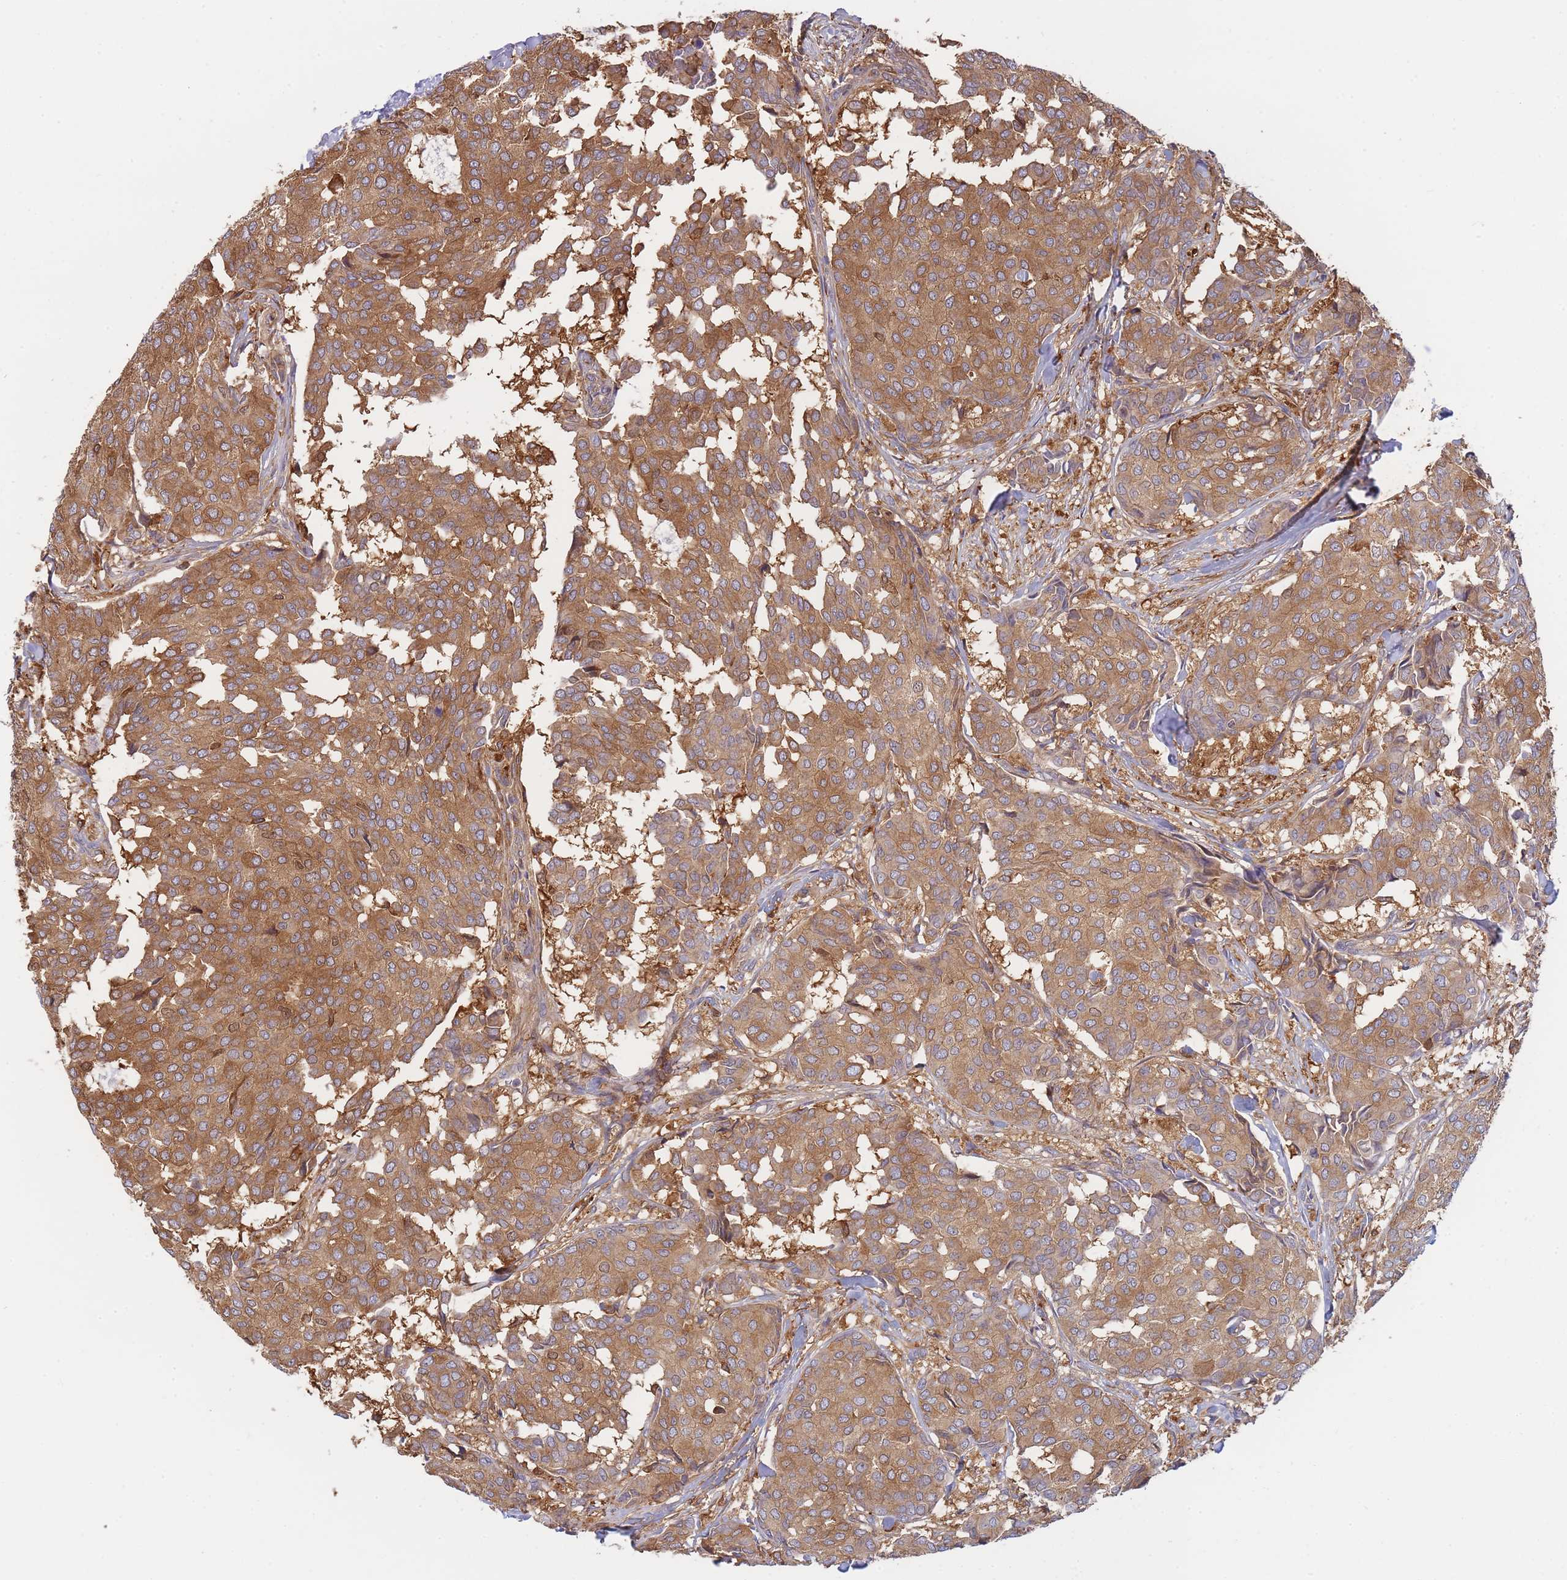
{"staining": {"intensity": "moderate", "quantity": ">75%", "location": "cytoplasmic/membranous"}, "tissue": "breast cancer", "cell_type": "Tumor cells", "image_type": "cancer", "snomed": [{"axis": "morphology", "description": "Duct carcinoma"}, {"axis": "topography", "description": "Breast"}], "caption": "Immunohistochemistry staining of breast cancer (invasive ductal carcinoma), which shows medium levels of moderate cytoplasmic/membranous positivity in about >75% of tumor cells indicating moderate cytoplasmic/membranous protein staining. The staining was performed using DAB (brown) for protein detection and nuclei were counterstained in hematoxylin (blue).", "gene": "SLC4A9", "patient": {"sex": "female", "age": 75}}